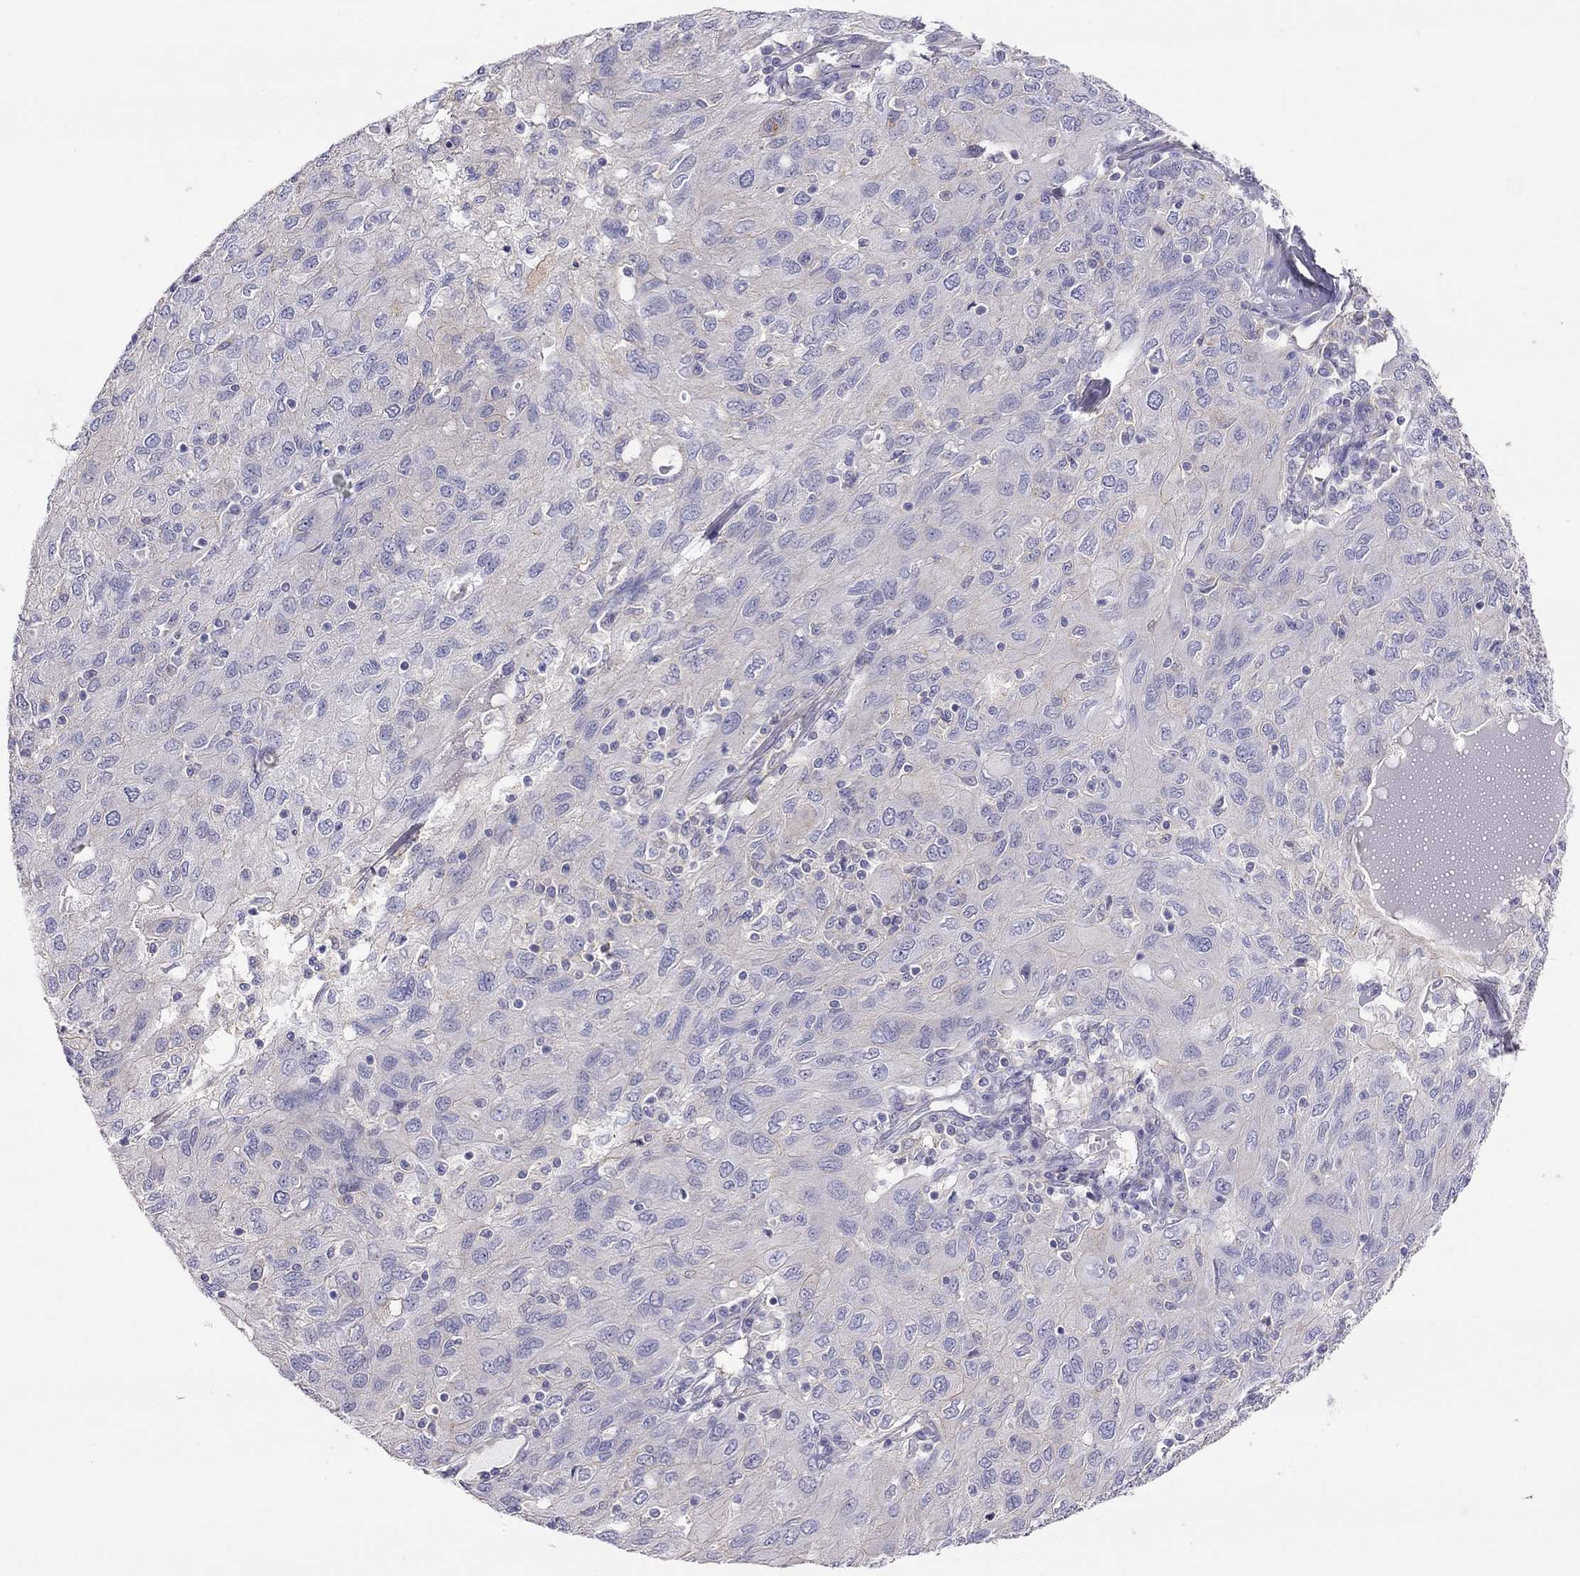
{"staining": {"intensity": "negative", "quantity": "none", "location": "none"}, "tissue": "ovarian cancer", "cell_type": "Tumor cells", "image_type": "cancer", "snomed": [{"axis": "morphology", "description": "Carcinoma, endometroid"}, {"axis": "topography", "description": "Ovary"}], "caption": "Micrograph shows no significant protein expression in tumor cells of ovarian endometroid carcinoma.", "gene": "ALOX15B", "patient": {"sex": "female", "age": 50}}